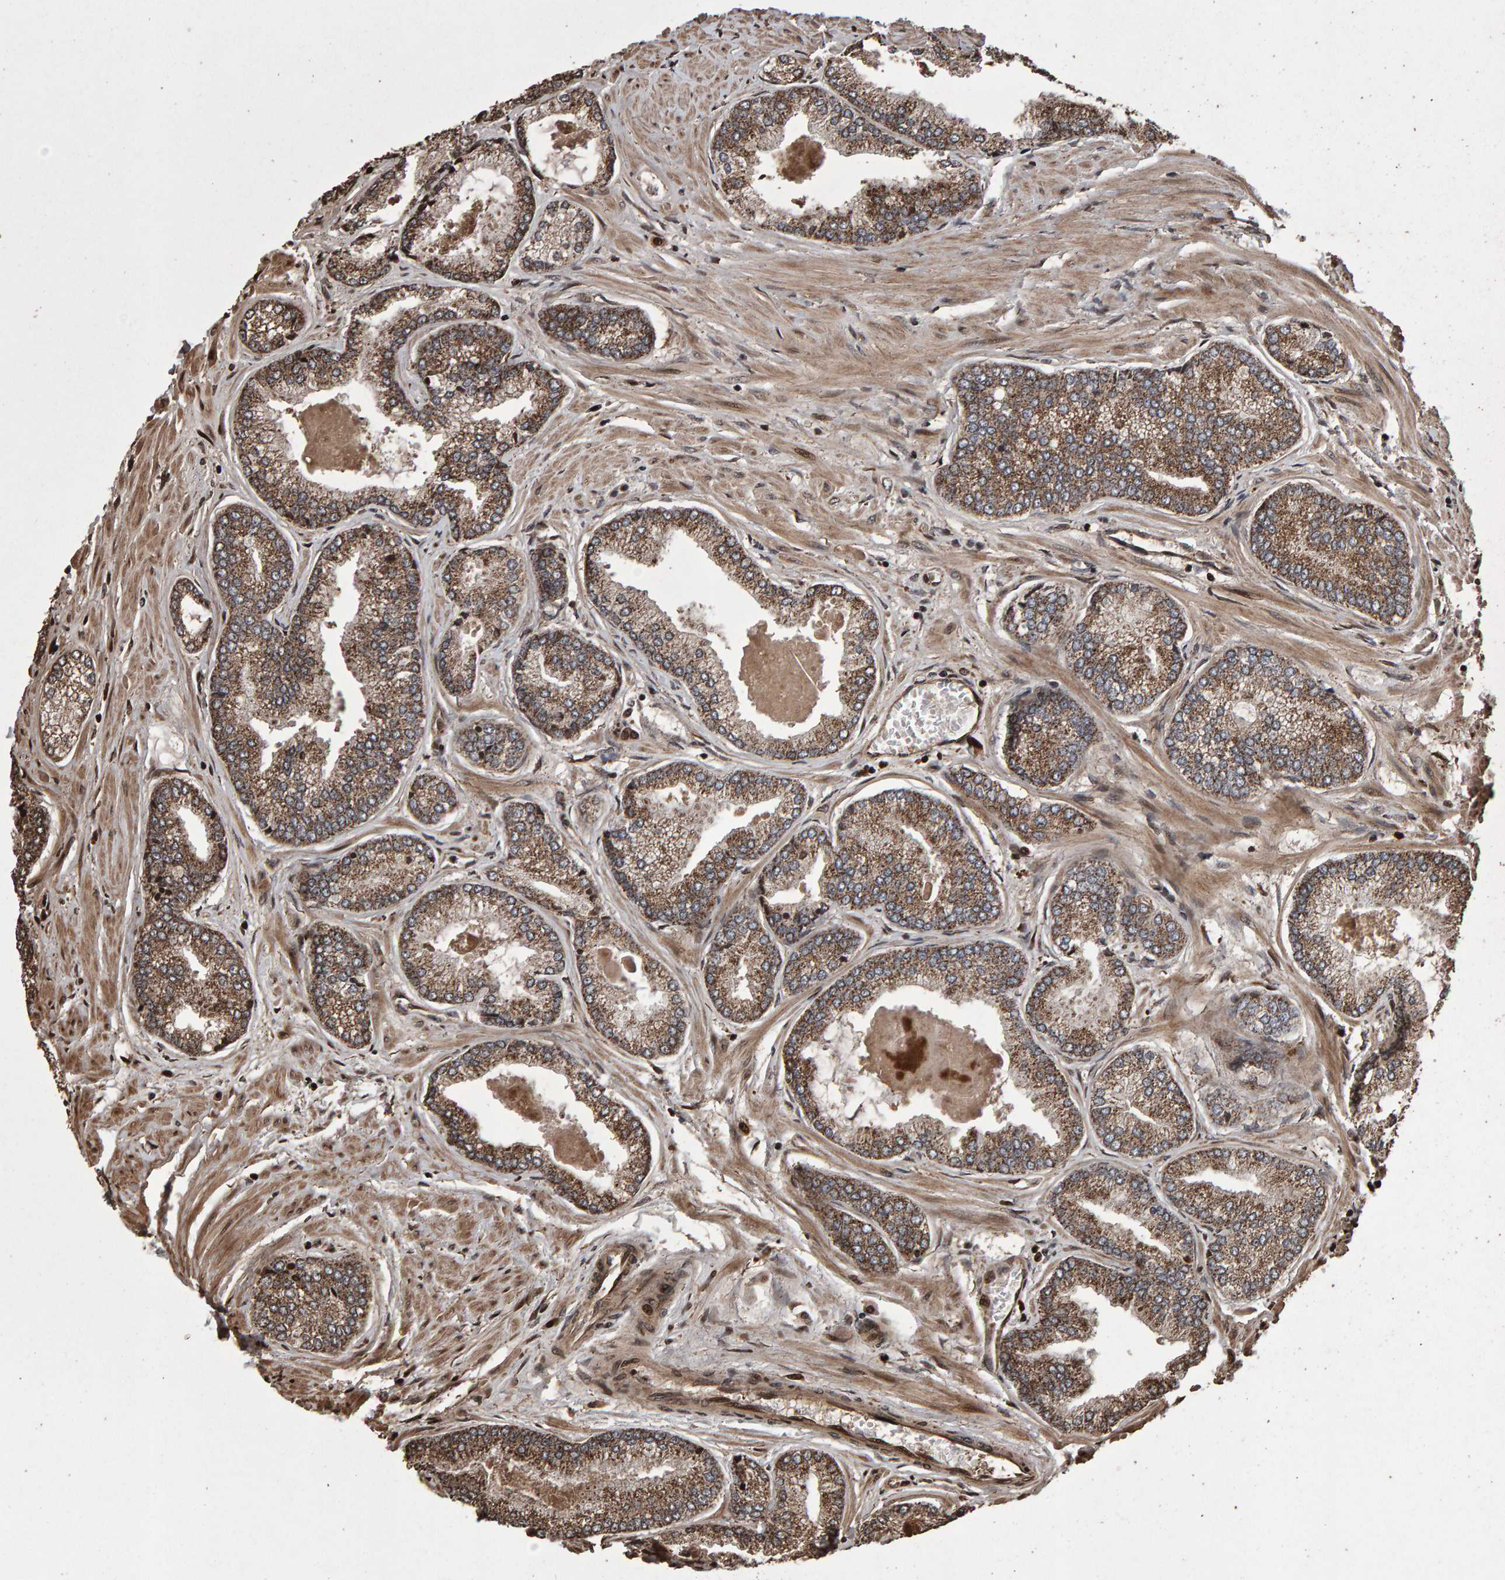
{"staining": {"intensity": "moderate", "quantity": ">75%", "location": "cytoplasmic/membranous"}, "tissue": "prostate cancer", "cell_type": "Tumor cells", "image_type": "cancer", "snomed": [{"axis": "morphology", "description": "Adenocarcinoma, High grade"}, {"axis": "topography", "description": "Prostate"}], "caption": "This micrograph reveals IHC staining of prostate cancer (high-grade adenocarcinoma), with medium moderate cytoplasmic/membranous staining in about >75% of tumor cells.", "gene": "OSBP2", "patient": {"sex": "male", "age": 61}}